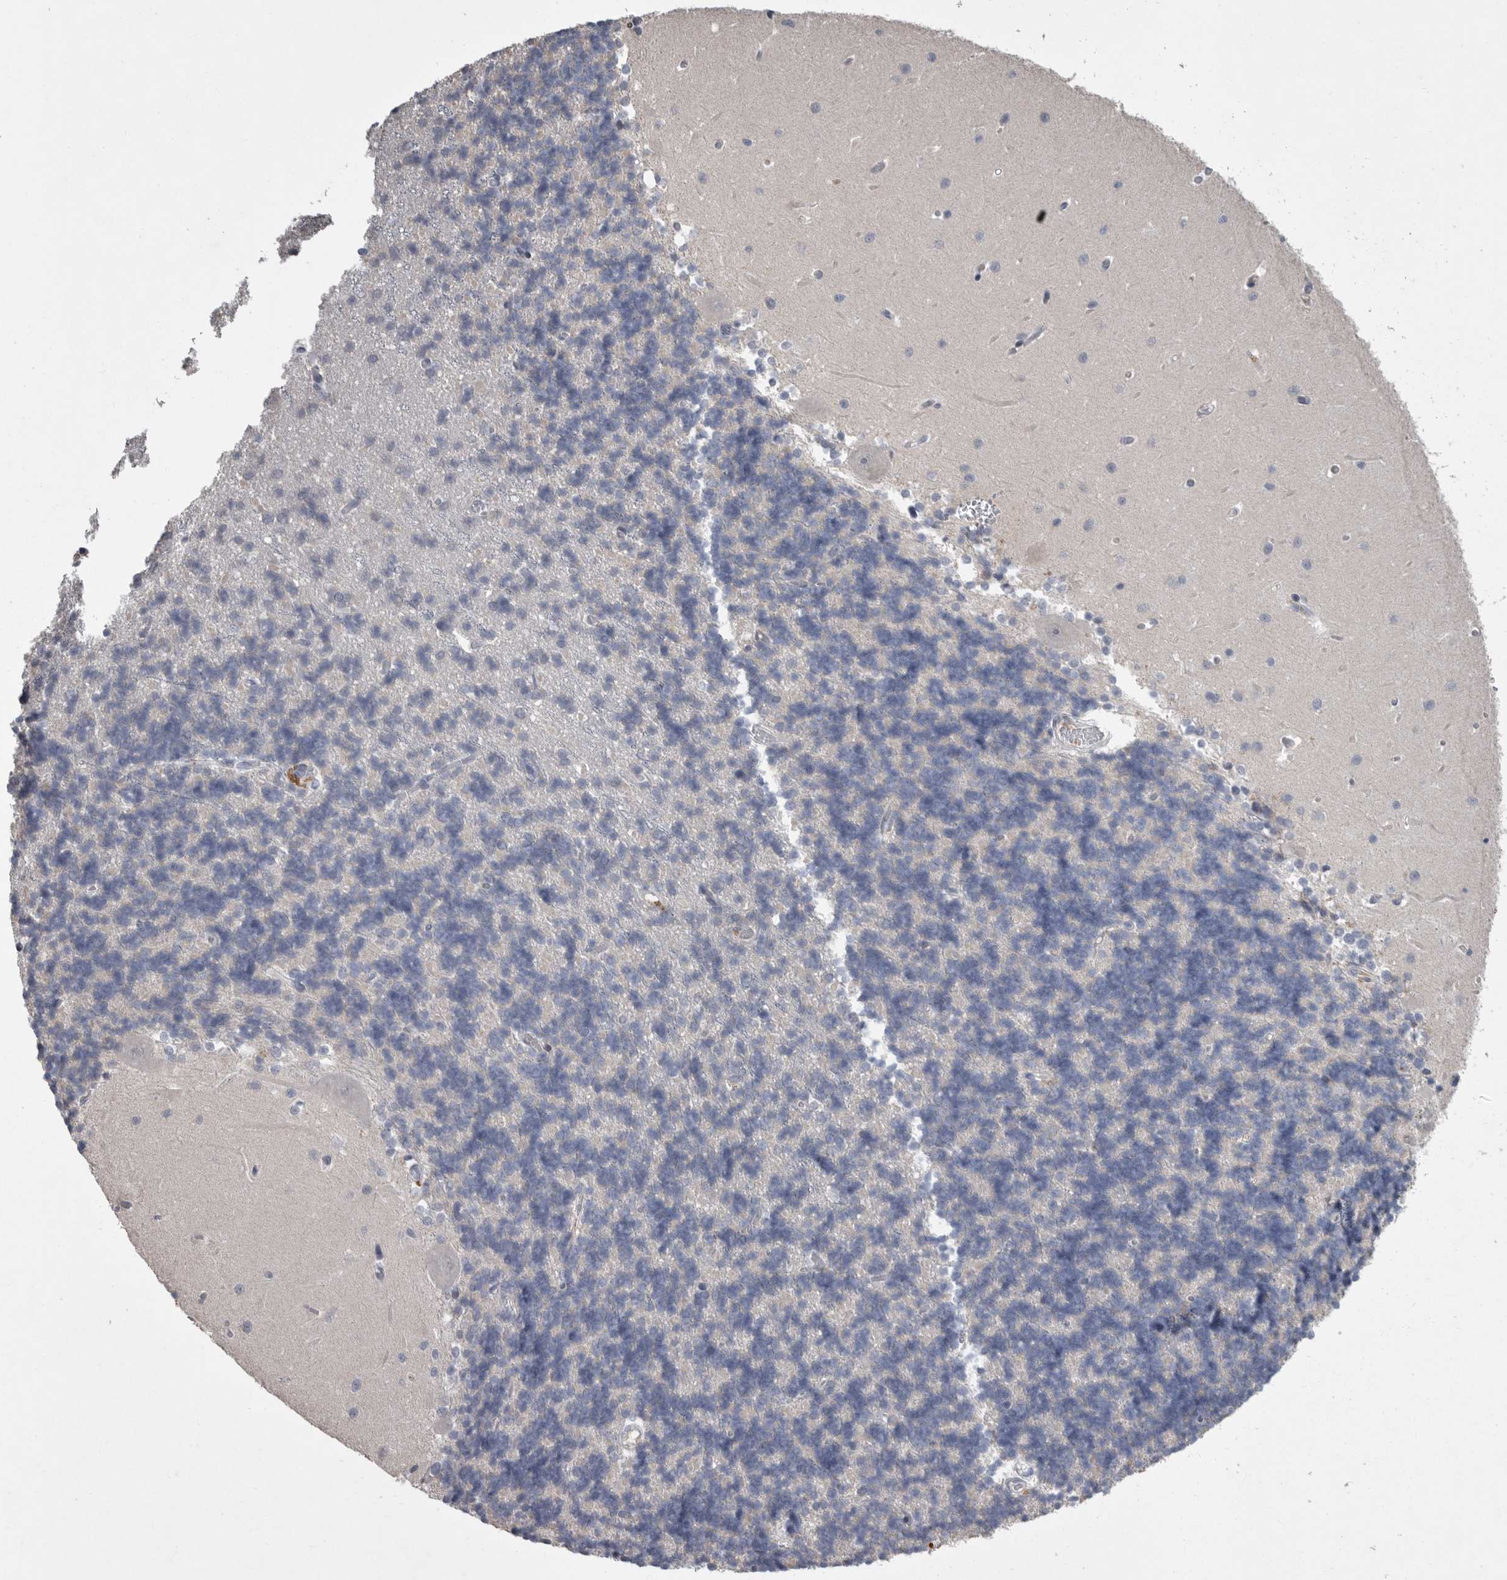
{"staining": {"intensity": "negative", "quantity": "none", "location": "none"}, "tissue": "cerebellum", "cell_type": "Cells in granular layer", "image_type": "normal", "snomed": [{"axis": "morphology", "description": "Normal tissue, NOS"}, {"axis": "topography", "description": "Cerebellum"}], "caption": "Immunohistochemistry (IHC) of unremarkable cerebellum demonstrates no positivity in cells in granular layer.", "gene": "CRP", "patient": {"sex": "male", "age": 37}}